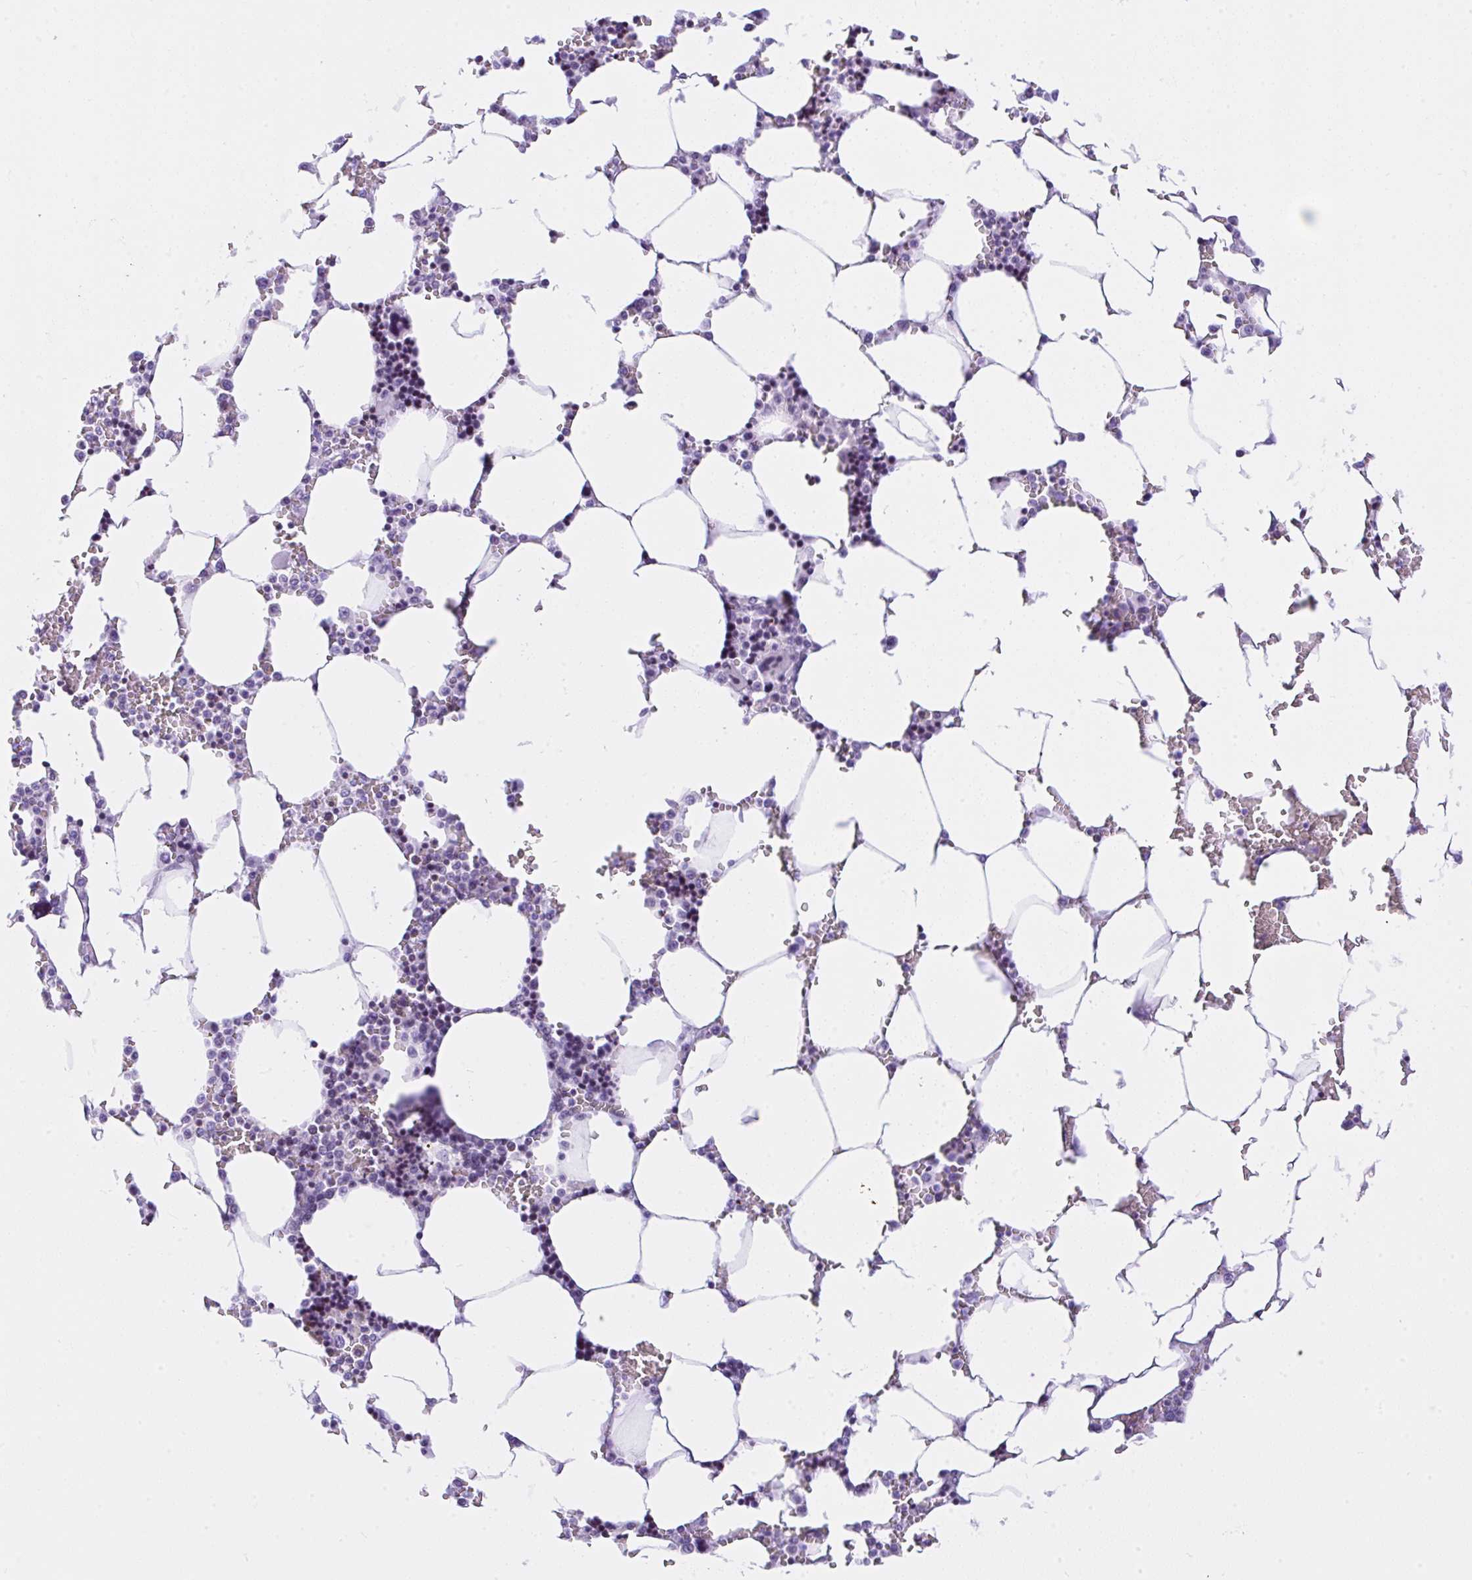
{"staining": {"intensity": "moderate", "quantity": "<25%", "location": "nuclear"}, "tissue": "bone marrow", "cell_type": "Hematopoietic cells", "image_type": "normal", "snomed": [{"axis": "morphology", "description": "Normal tissue, NOS"}, {"axis": "topography", "description": "Bone marrow"}], "caption": "The micrograph demonstrates immunohistochemical staining of normal bone marrow. There is moderate nuclear positivity is appreciated in about <25% of hematopoietic cells.", "gene": "KRT27", "patient": {"sex": "male", "age": 64}}